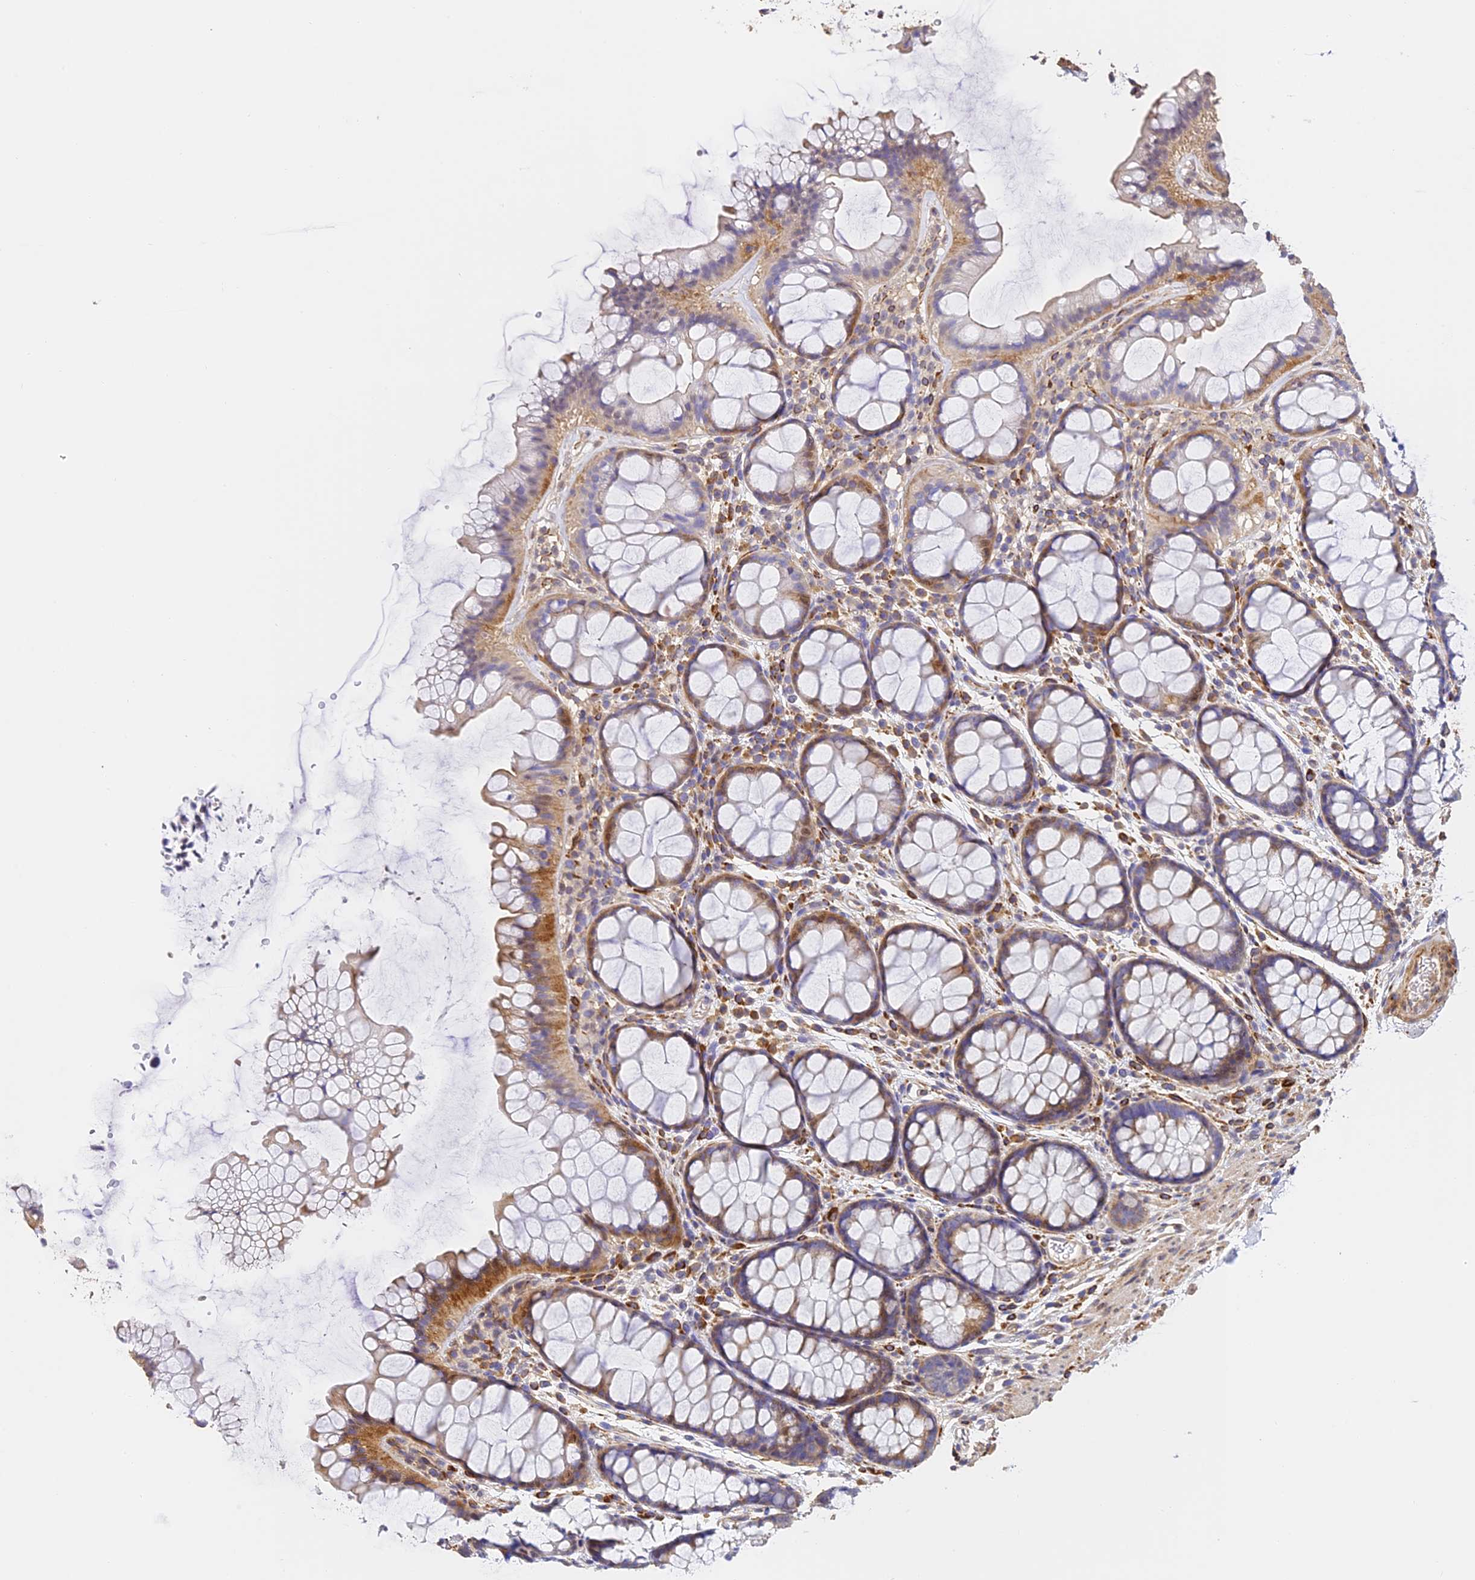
{"staining": {"intensity": "moderate", "quantity": "25%-75%", "location": "cytoplasmic/membranous"}, "tissue": "colon", "cell_type": "Endothelial cells", "image_type": "normal", "snomed": [{"axis": "morphology", "description": "Normal tissue, NOS"}, {"axis": "topography", "description": "Colon"}], "caption": "Endothelial cells demonstrate medium levels of moderate cytoplasmic/membranous staining in approximately 25%-75% of cells in benign human colon.", "gene": "SLC11A1", "patient": {"sex": "female", "age": 82}}